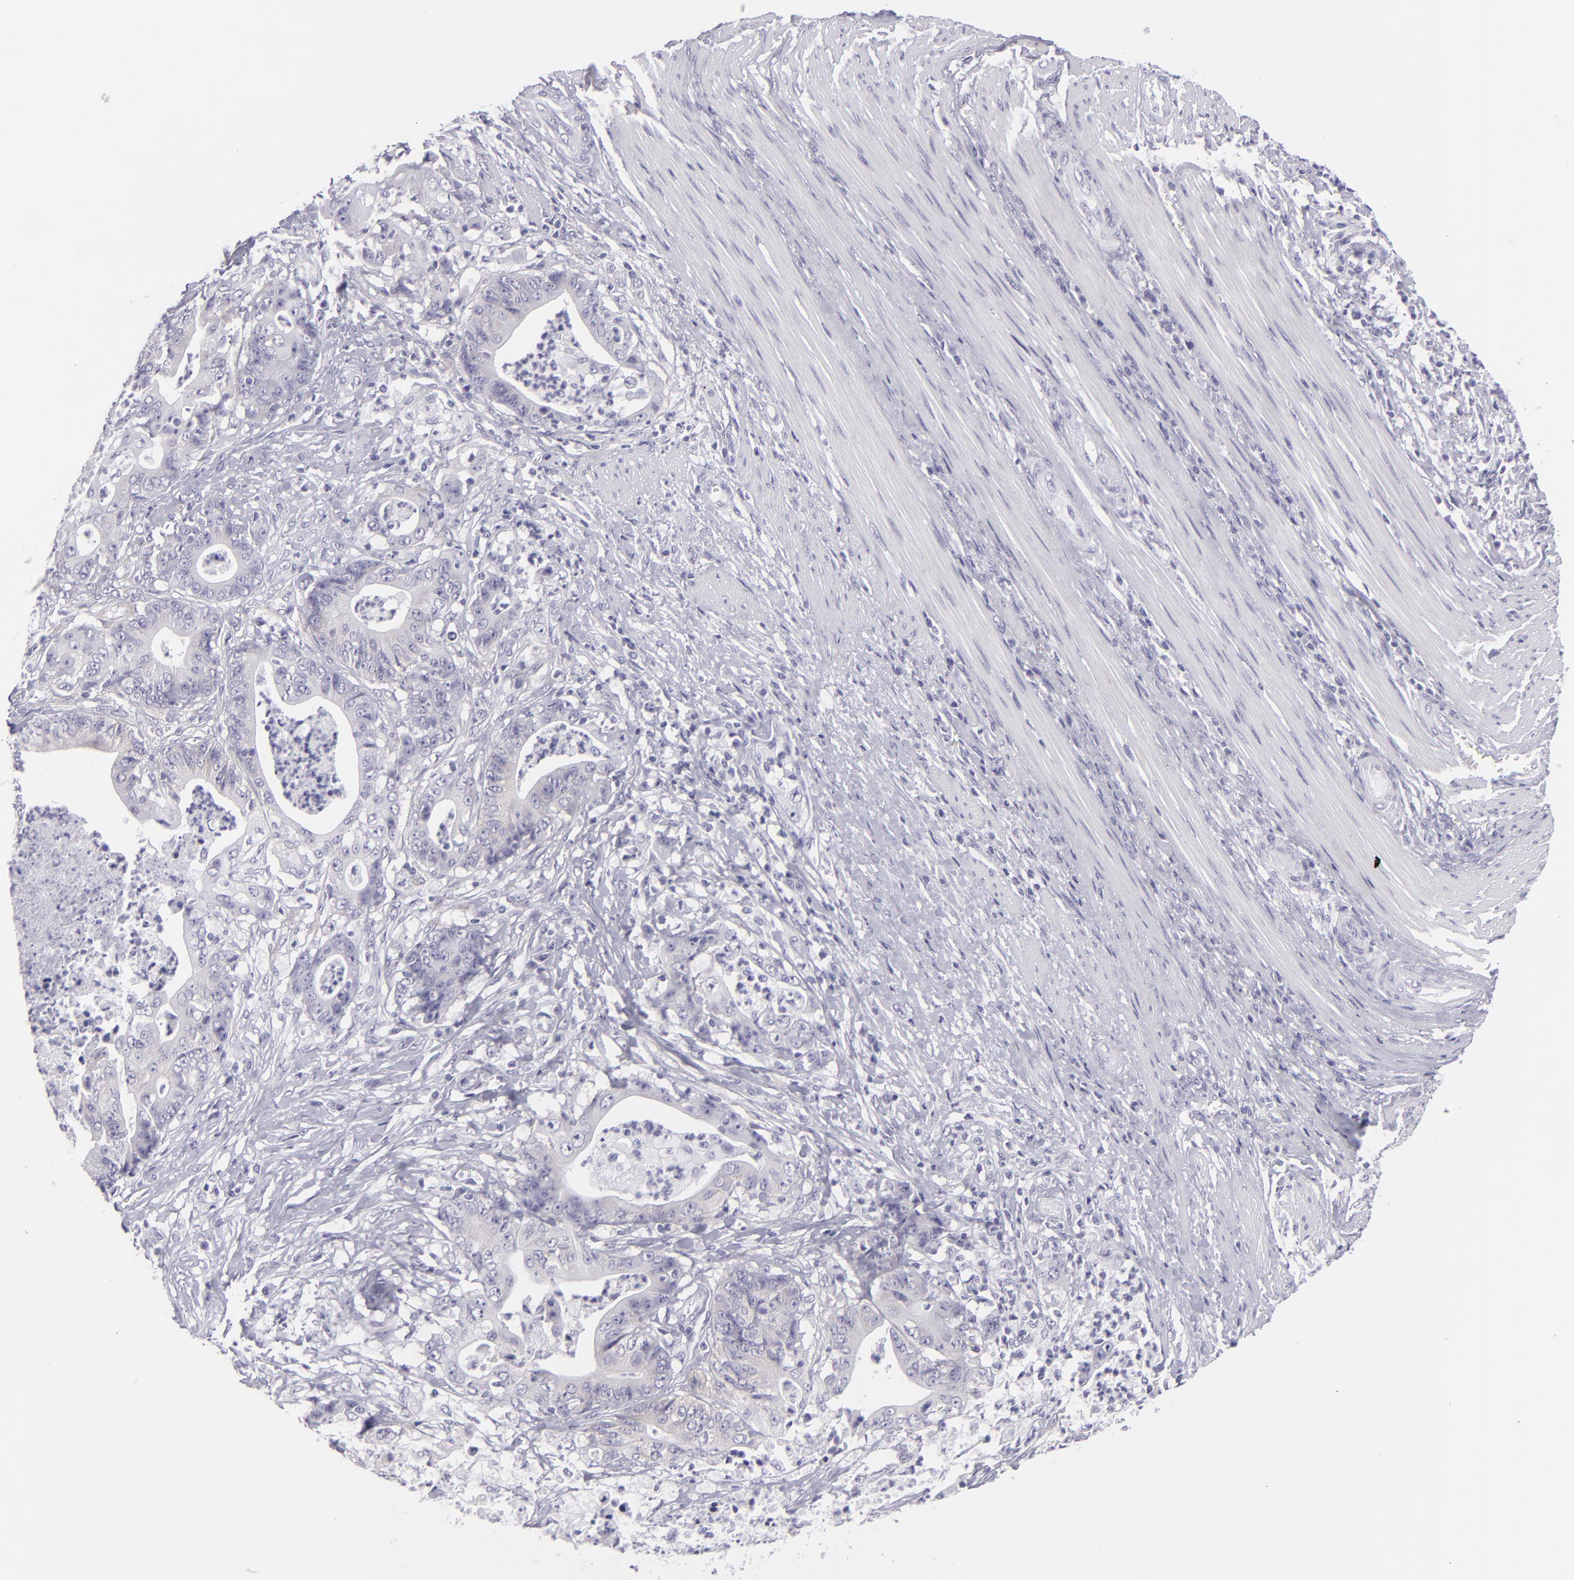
{"staining": {"intensity": "negative", "quantity": "none", "location": "none"}, "tissue": "stomach cancer", "cell_type": "Tumor cells", "image_type": "cancer", "snomed": [{"axis": "morphology", "description": "Adenocarcinoma, NOS"}, {"axis": "topography", "description": "Stomach, lower"}], "caption": "Tumor cells show no significant expression in stomach cancer.", "gene": "DLG4", "patient": {"sex": "female", "age": 86}}